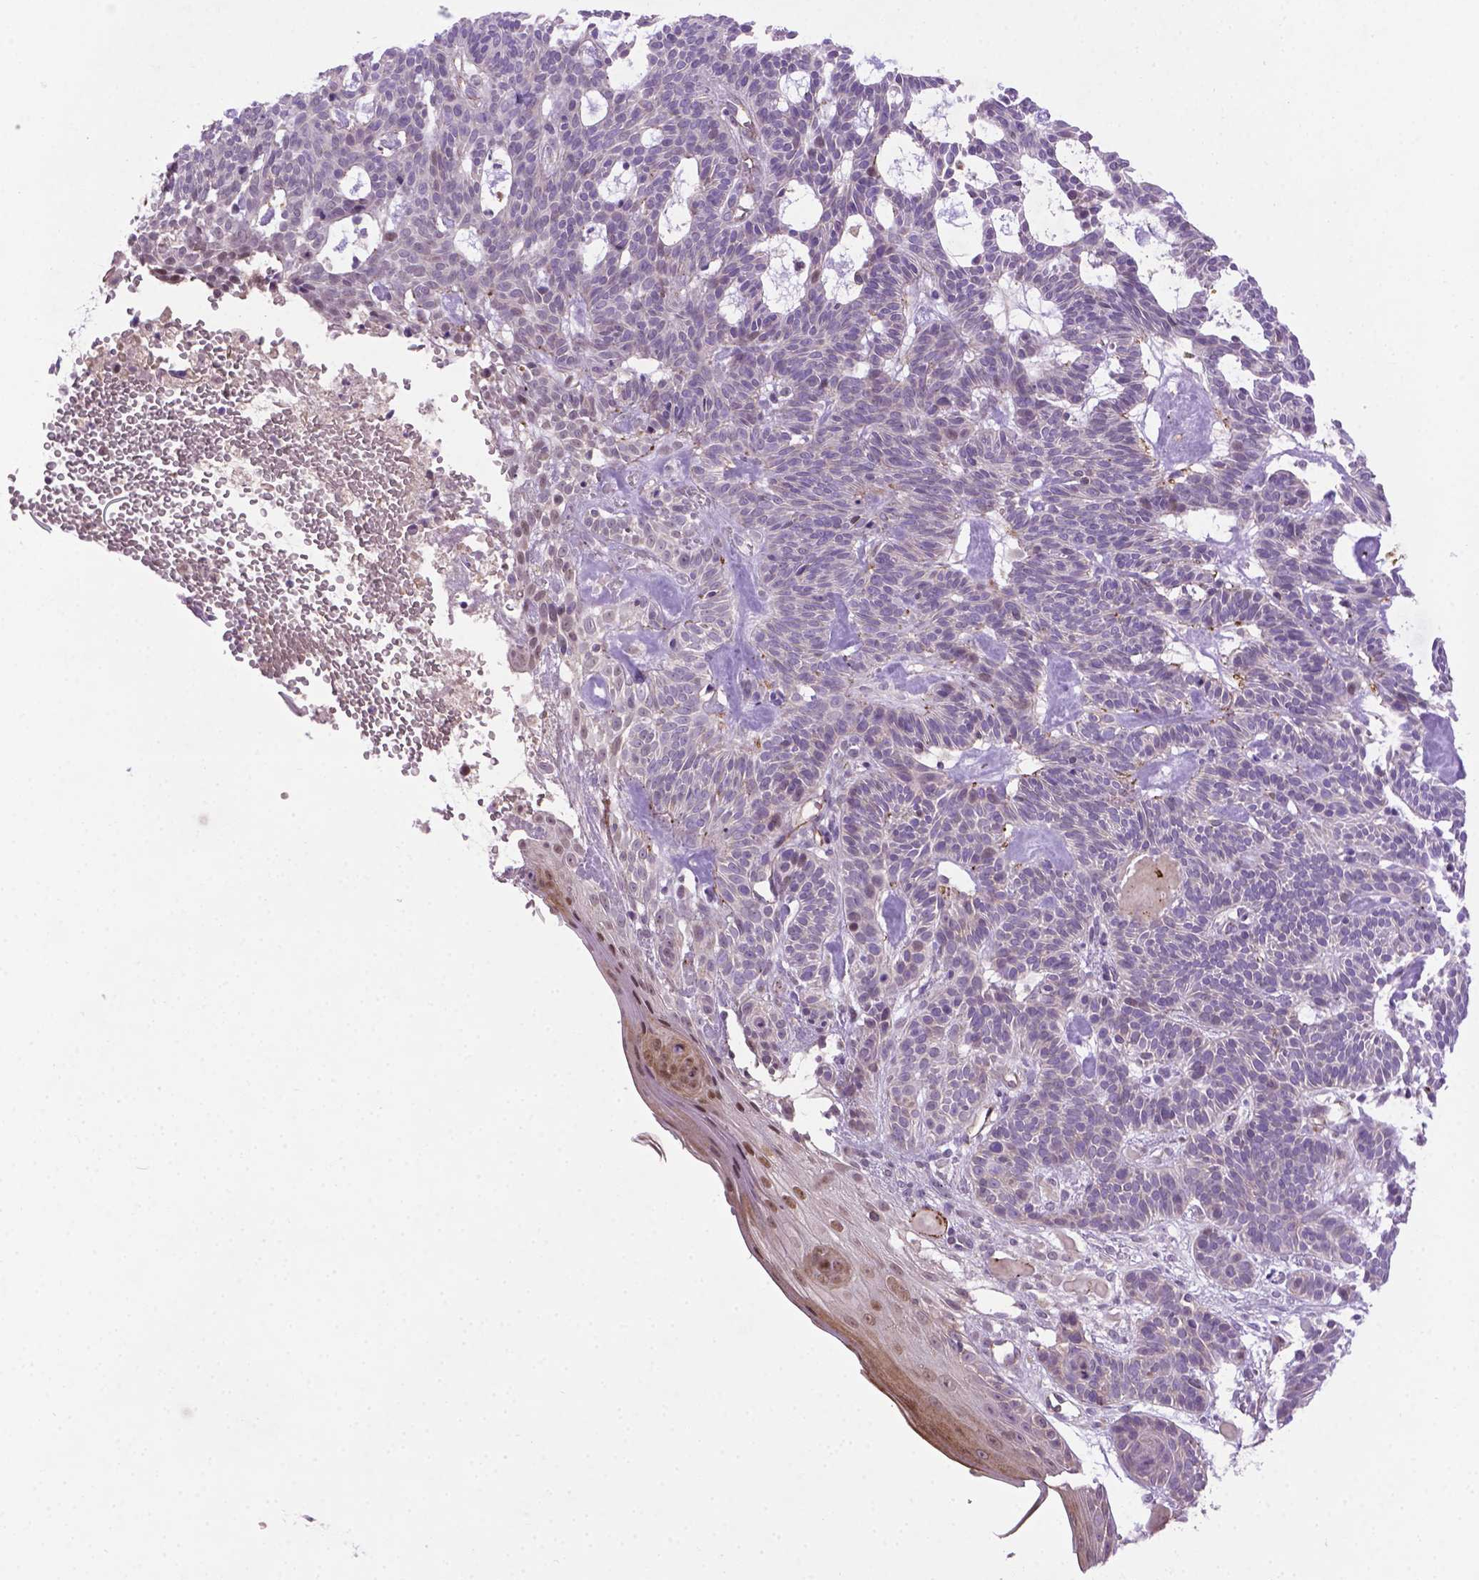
{"staining": {"intensity": "negative", "quantity": "none", "location": "none"}, "tissue": "skin cancer", "cell_type": "Tumor cells", "image_type": "cancer", "snomed": [{"axis": "morphology", "description": "Basal cell carcinoma"}, {"axis": "topography", "description": "Skin"}], "caption": "A photomicrograph of skin basal cell carcinoma stained for a protein displays no brown staining in tumor cells.", "gene": "CCER2", "patient": {"sex": "male", "age": 85}}